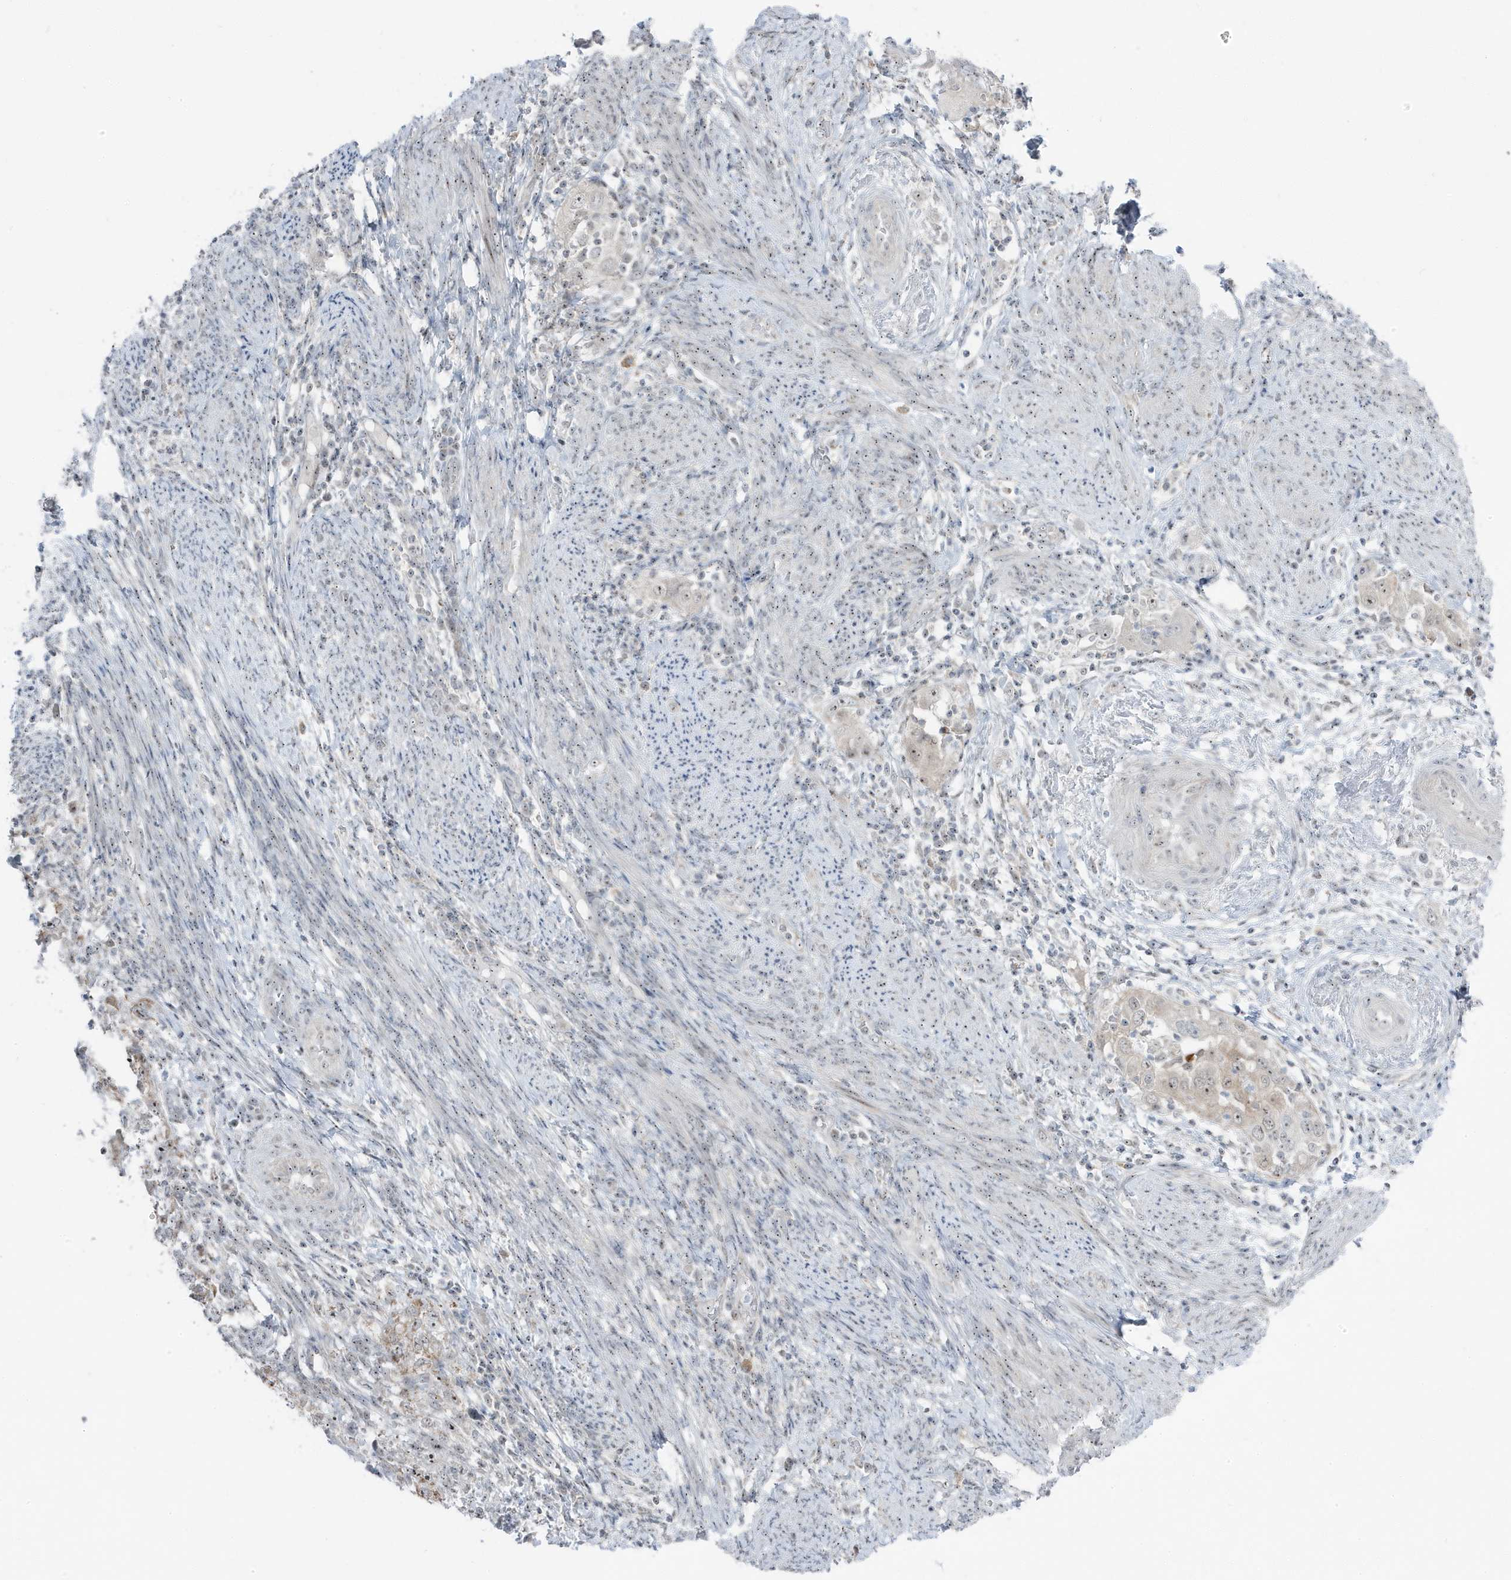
{"staining": {"intensity": "moderate", "quantity": "25%-75%", "location": "nuclear"}, "tissue": "endometrial cancer", "cell_type": "Tumor cells", "image_type": "cancer", "snomed": [{"axis": "morphology", "description": "Adenocarcinoma, NOS"}, {"axis": "topography", "description": "Endometrium"}], "caption": "Immunohistochemical staining of human endometrial cancer displays moderate nuclear protein positivity in approximately 25%-75% of tumor cells. The protein of interest is shown in brown color, while the nuclei are stained blue.", "gene": "TSEN15", "patient": {"sex": "female", "age": 85}}